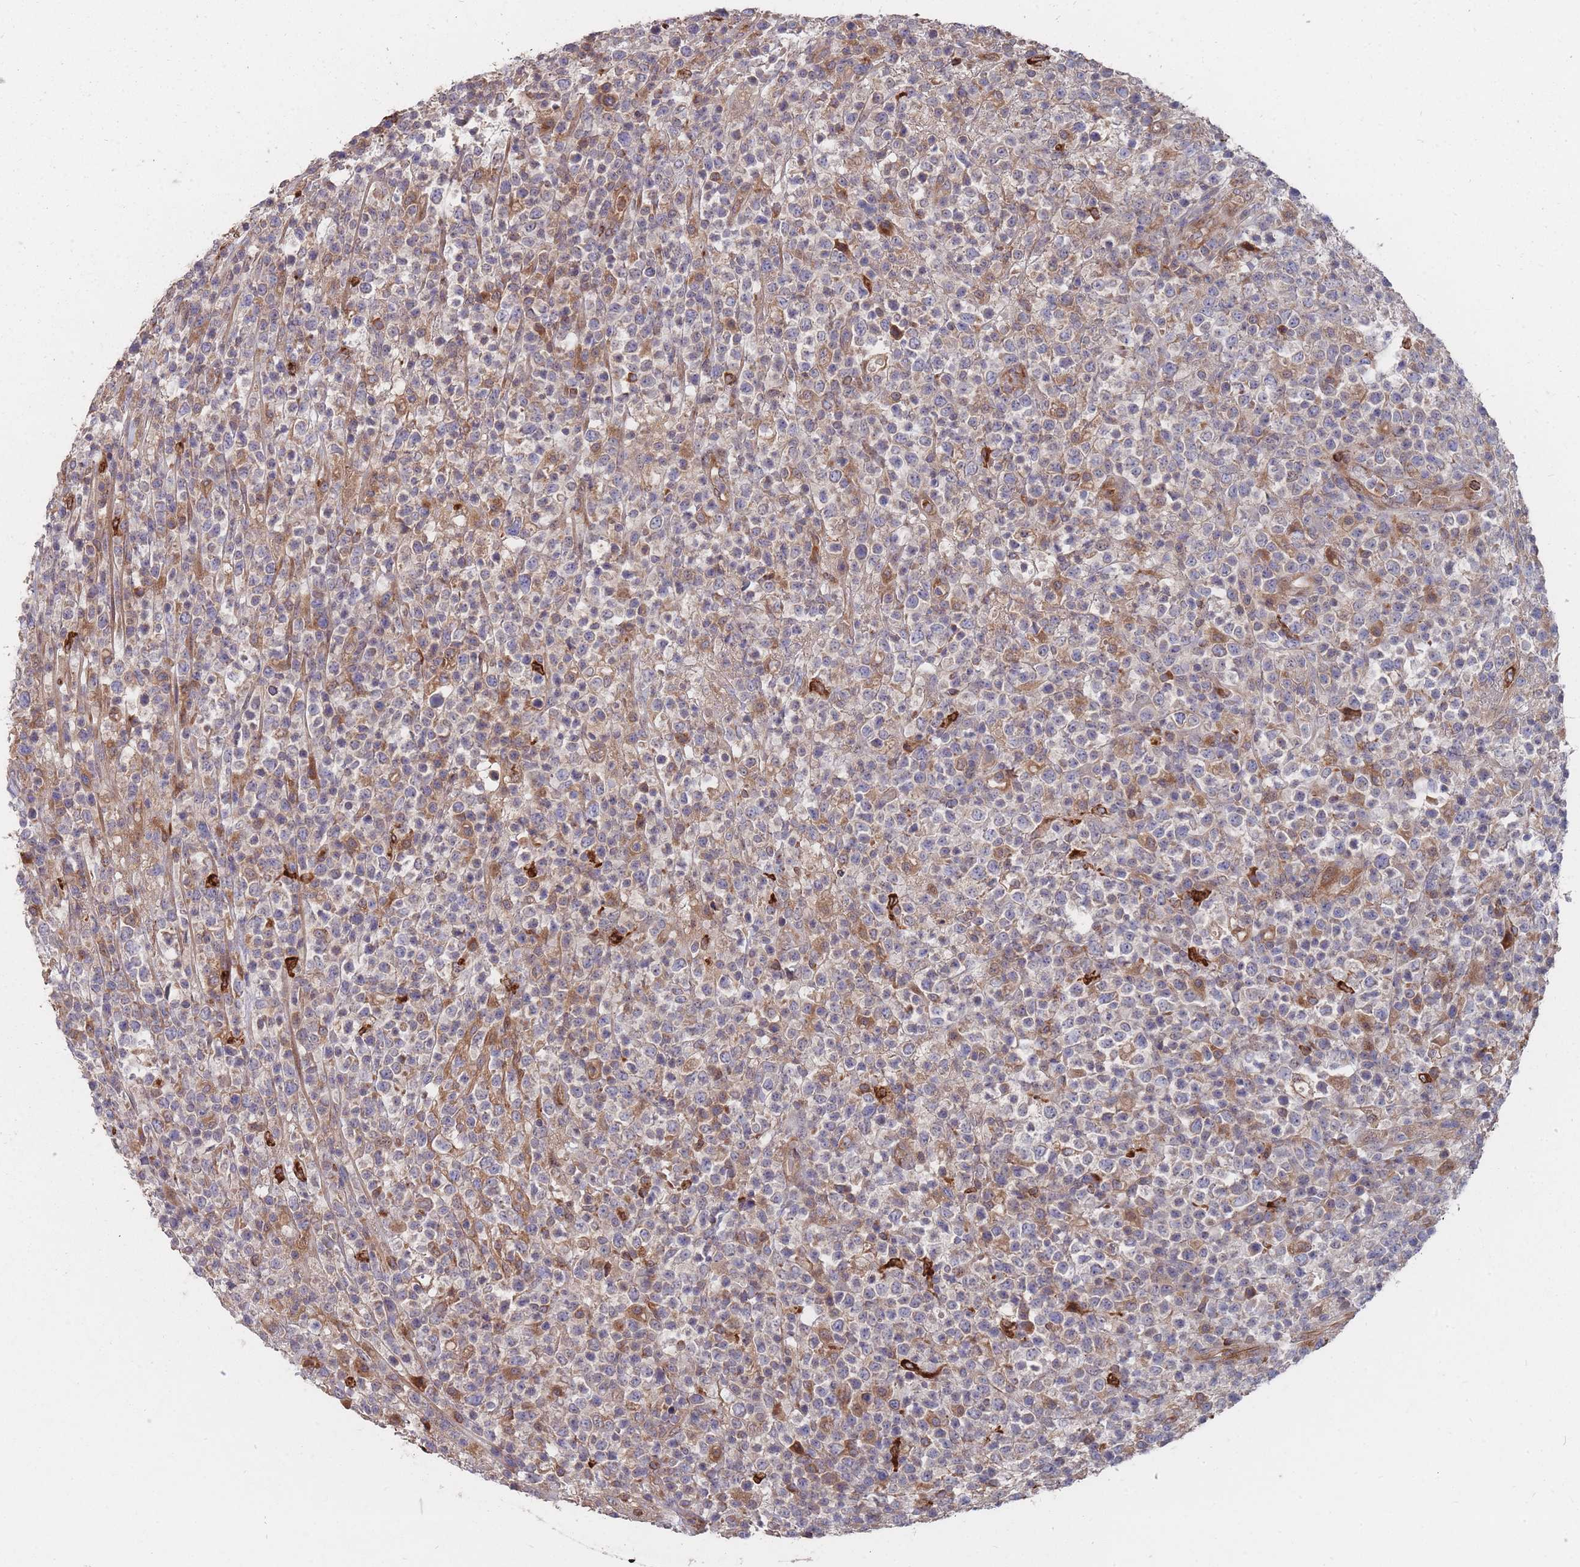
{"staining": {"intensity": "negative", "quantity": "none", "location": "none"}, "tissue": "lymphoma", "cell_type": "Tumor cells", "image_type": "cancer", "snomed": [{"axis": "morphology", "description": "Malignant lymphoma, non-Hodgkin's type, High grade"}, {"axis": "topography", "description": "Colon"}], "caption": "Tumor cells show no significant positivity in lymphoma. (Immunohistochemistry, brightfield microscopy, high magnification).", "gene": "THSD7B", "patient": {"sex": "female", "age": 53}}